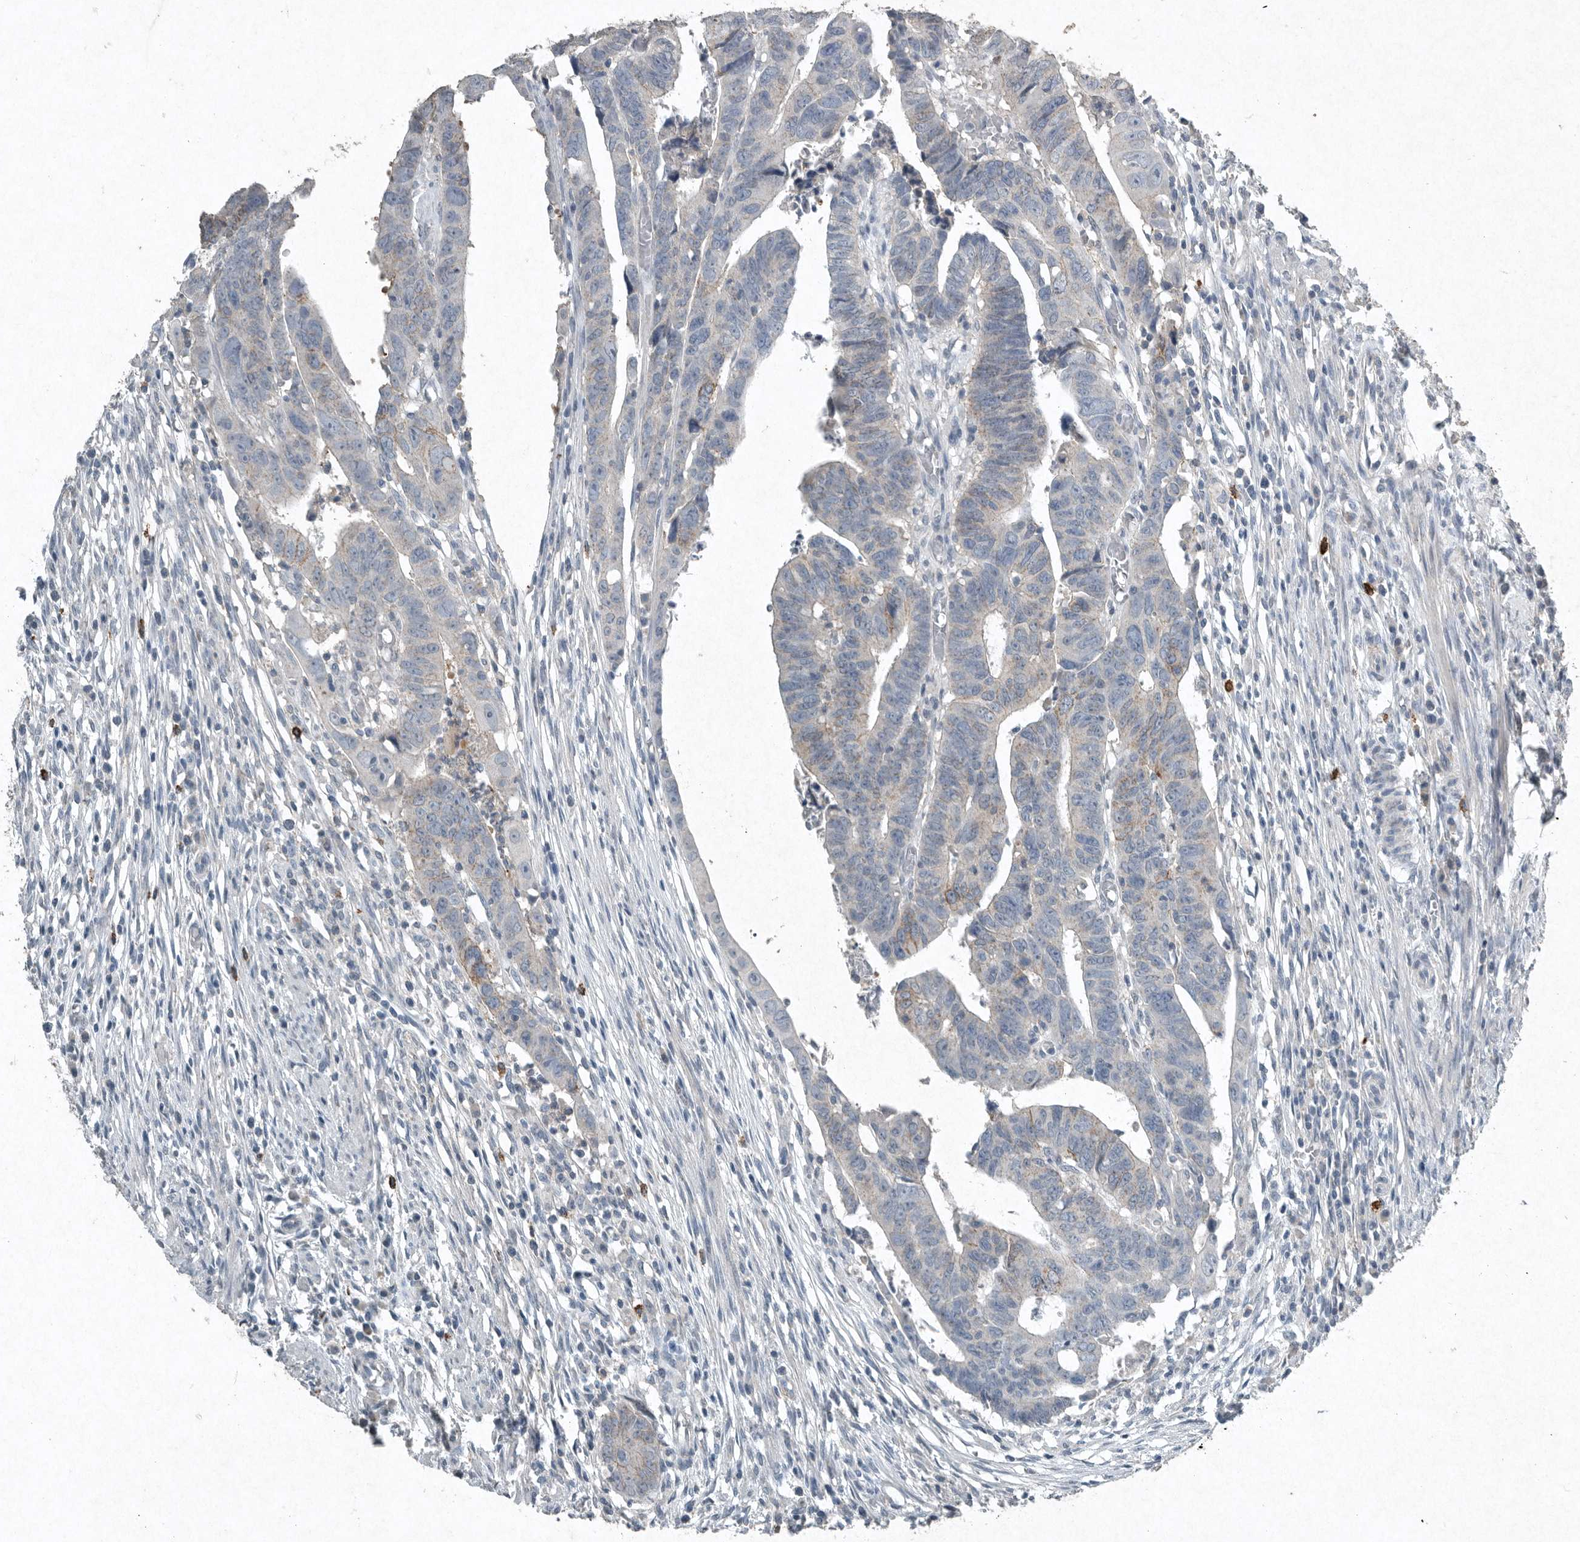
{"staining": {"intensity": "weak", "quantity": "<25%", "location": "cytoplasmic/membranous"}, "tissue": "colorectal cancer", "cell_type": "Tumor cells", "image_type": "cancer", "snomed": [{"axis": "morphology", "description": "Adenocarcinoma, NOS"}, {"axis": "topography", "description": "Rectum"}], "caption": "High magnification brightfield microscopy of colorectal cancer (adenocarcinoma) stained with DAB (3,3'-diaminobenzidine) (brown) and counterstained with hematoxylin (blue): tumor cells show no significant expression. (DAB immunohistochemistry visualized using brightfield microscopy, high magnification).", "gene": "IL20", "patient": {"sex": "female", "age": 65}}